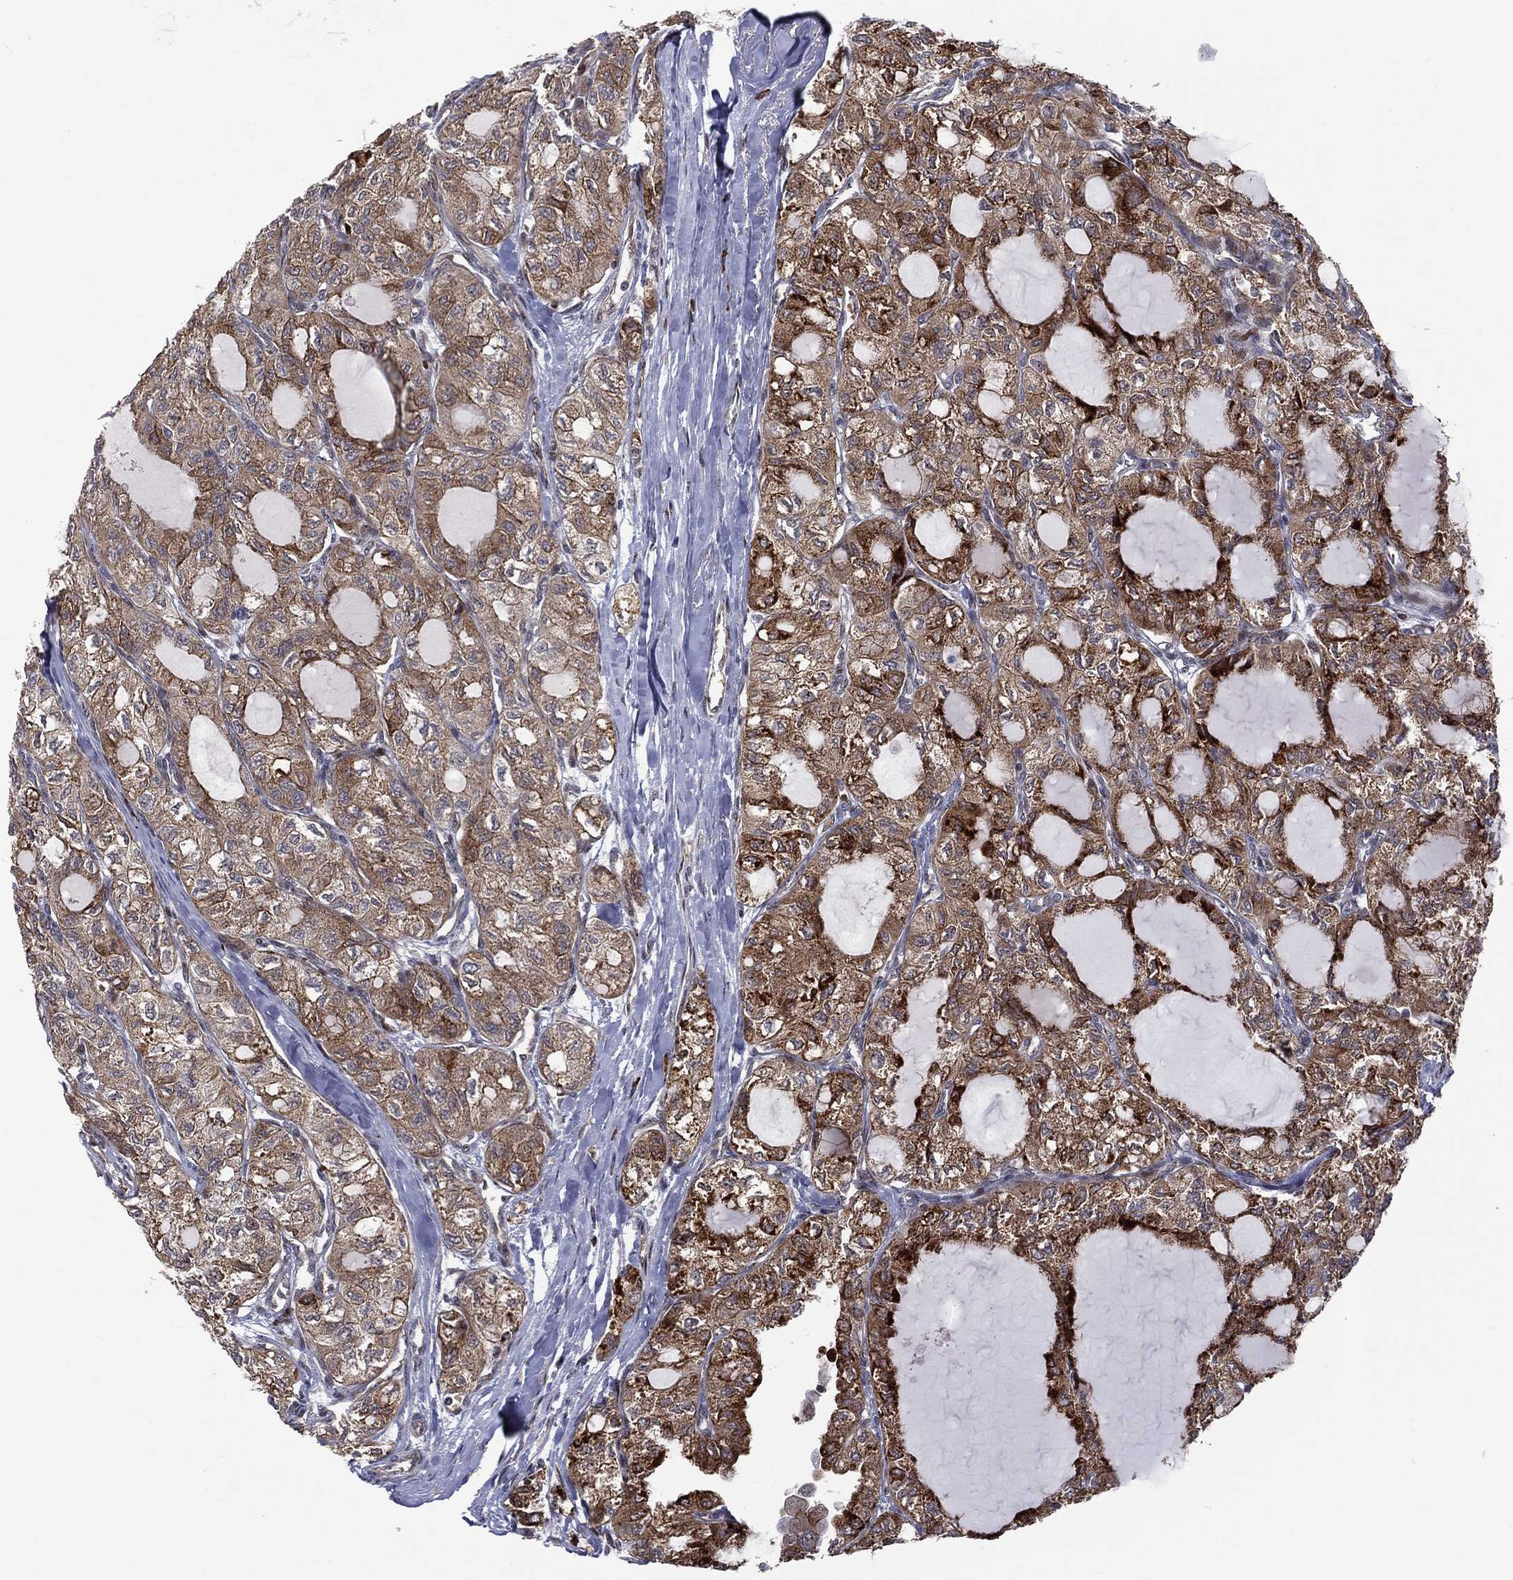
{"staining": {"intensity": "moderate", "quantity": "25%-75%", "location": "cytoplasmic/membranous"}, "tissue": "thyroid cancer", "cell_type": "Tumor cells", "image_type": "cancer", "snomed": [{"axis": "morphology", "description": "Follicular adenoma carcinoma, NOS"}, {"axis": "topography", "description": "Thyroid gland"}], "caption": "Brown immunohistochemical staining in follicular adenoma carcinoma (thyroid) shows moderate cytoplasmic/membranous staining in about 25%-75% of tumor cells.", "gene": "VHL", "patient": {"sex": "male", "age": 75}}